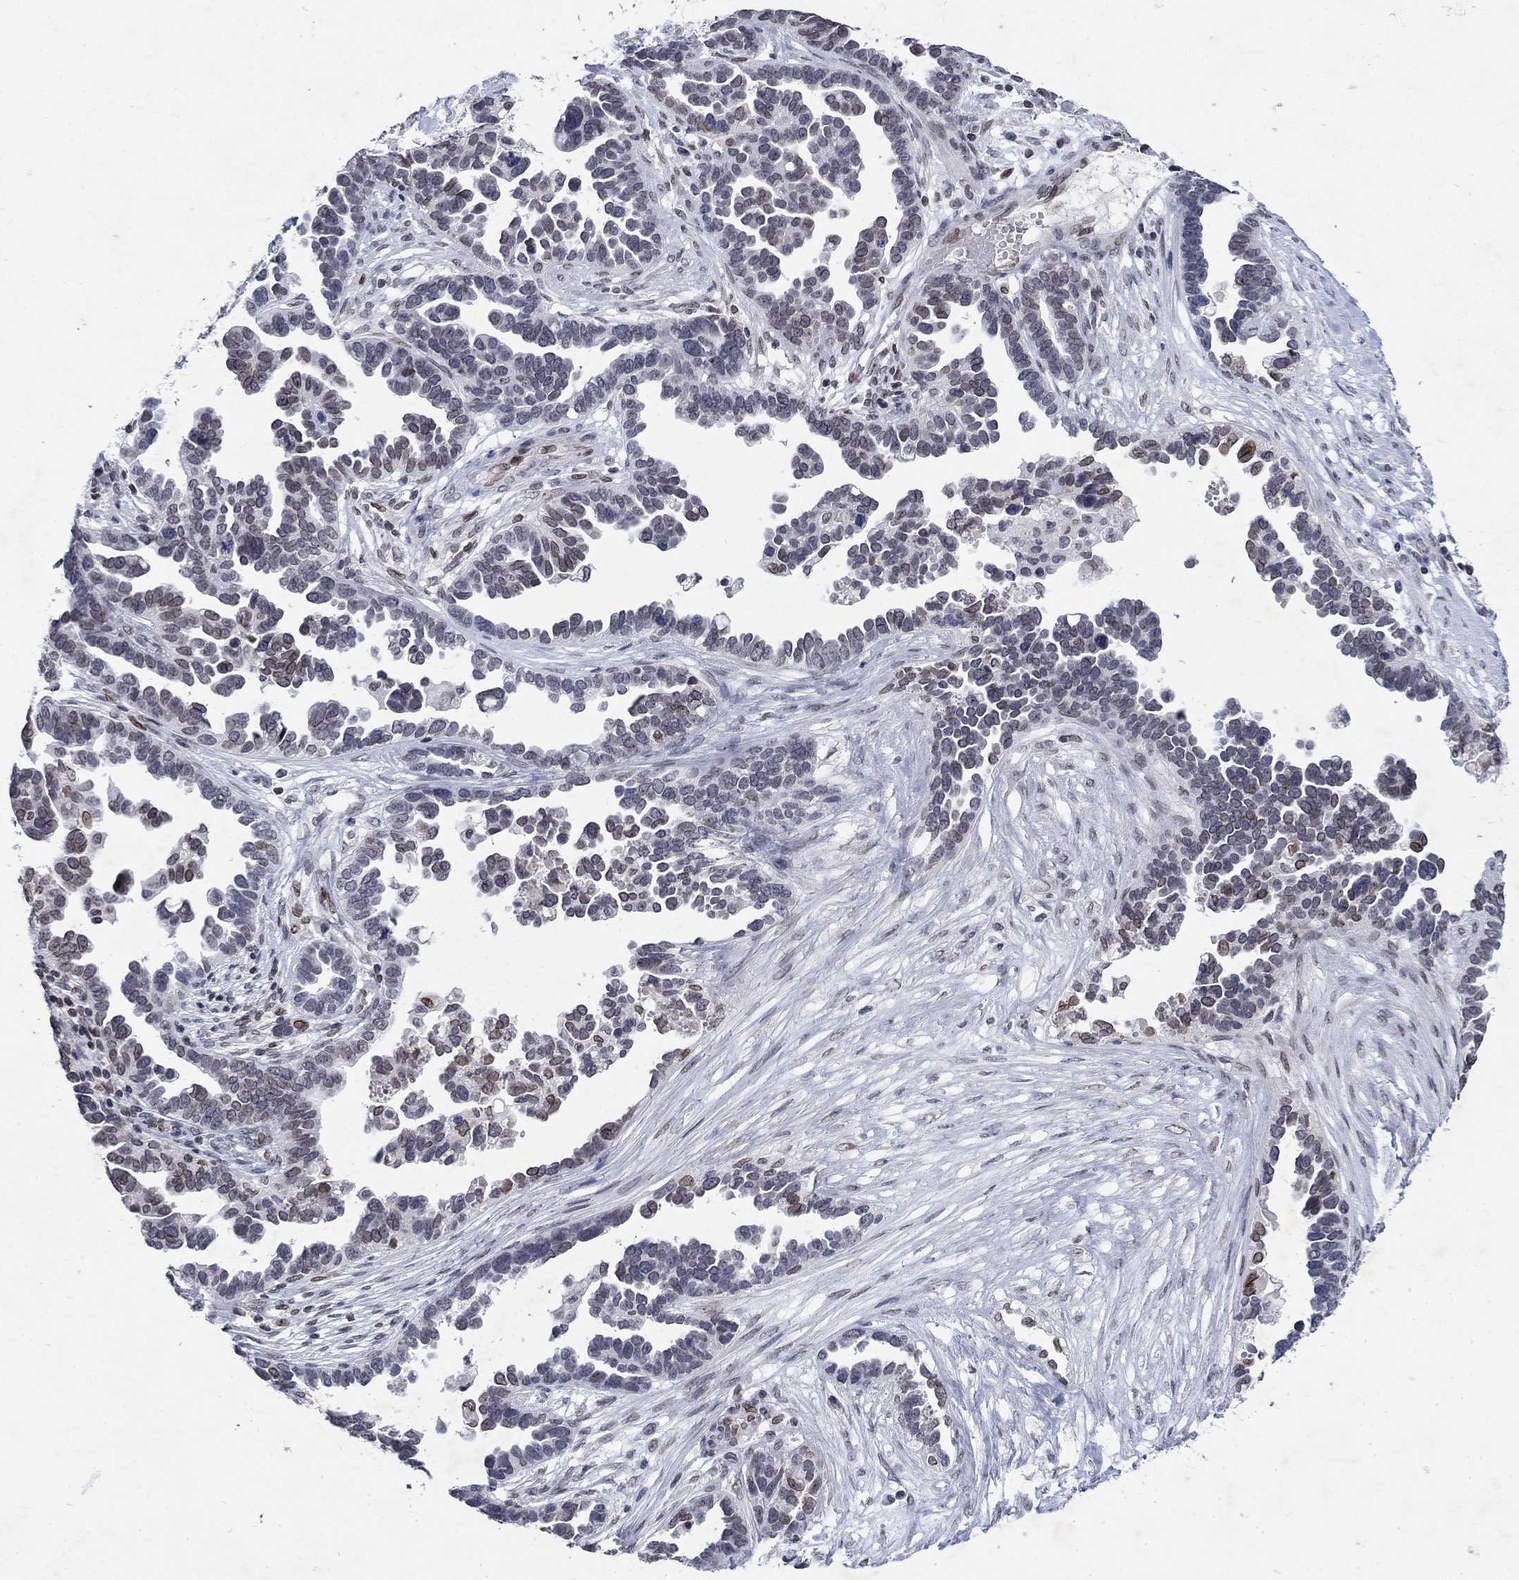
{"staining": {"intensity": "strong", "quantity": "<25%", "location": "cytoplasmic/membranous,nuclear"}, "tissue": "ovarian cancer", "cell_type": "Tumor cells", "image_type": "cancer", "snomed": [{"axis": "morphology", "description": "Cystadenocarcinoma, serous, NOS"}, {"axis": "topography", "description": "Ovary"}], "caption": "Immunohistochemistry photomicrograph of neoplastic tissue: human ovarian cancer stained using IHC demonstrates medium levels of strong protein expression localized specifically in the cytoplasmic/membranous and nuclear of tumor cells, appearing as a cytoplasmic/membranous and nuclear brown color.", "gene": "TOR1AIP1", "patient": {"sex": "female", "age": 54}}